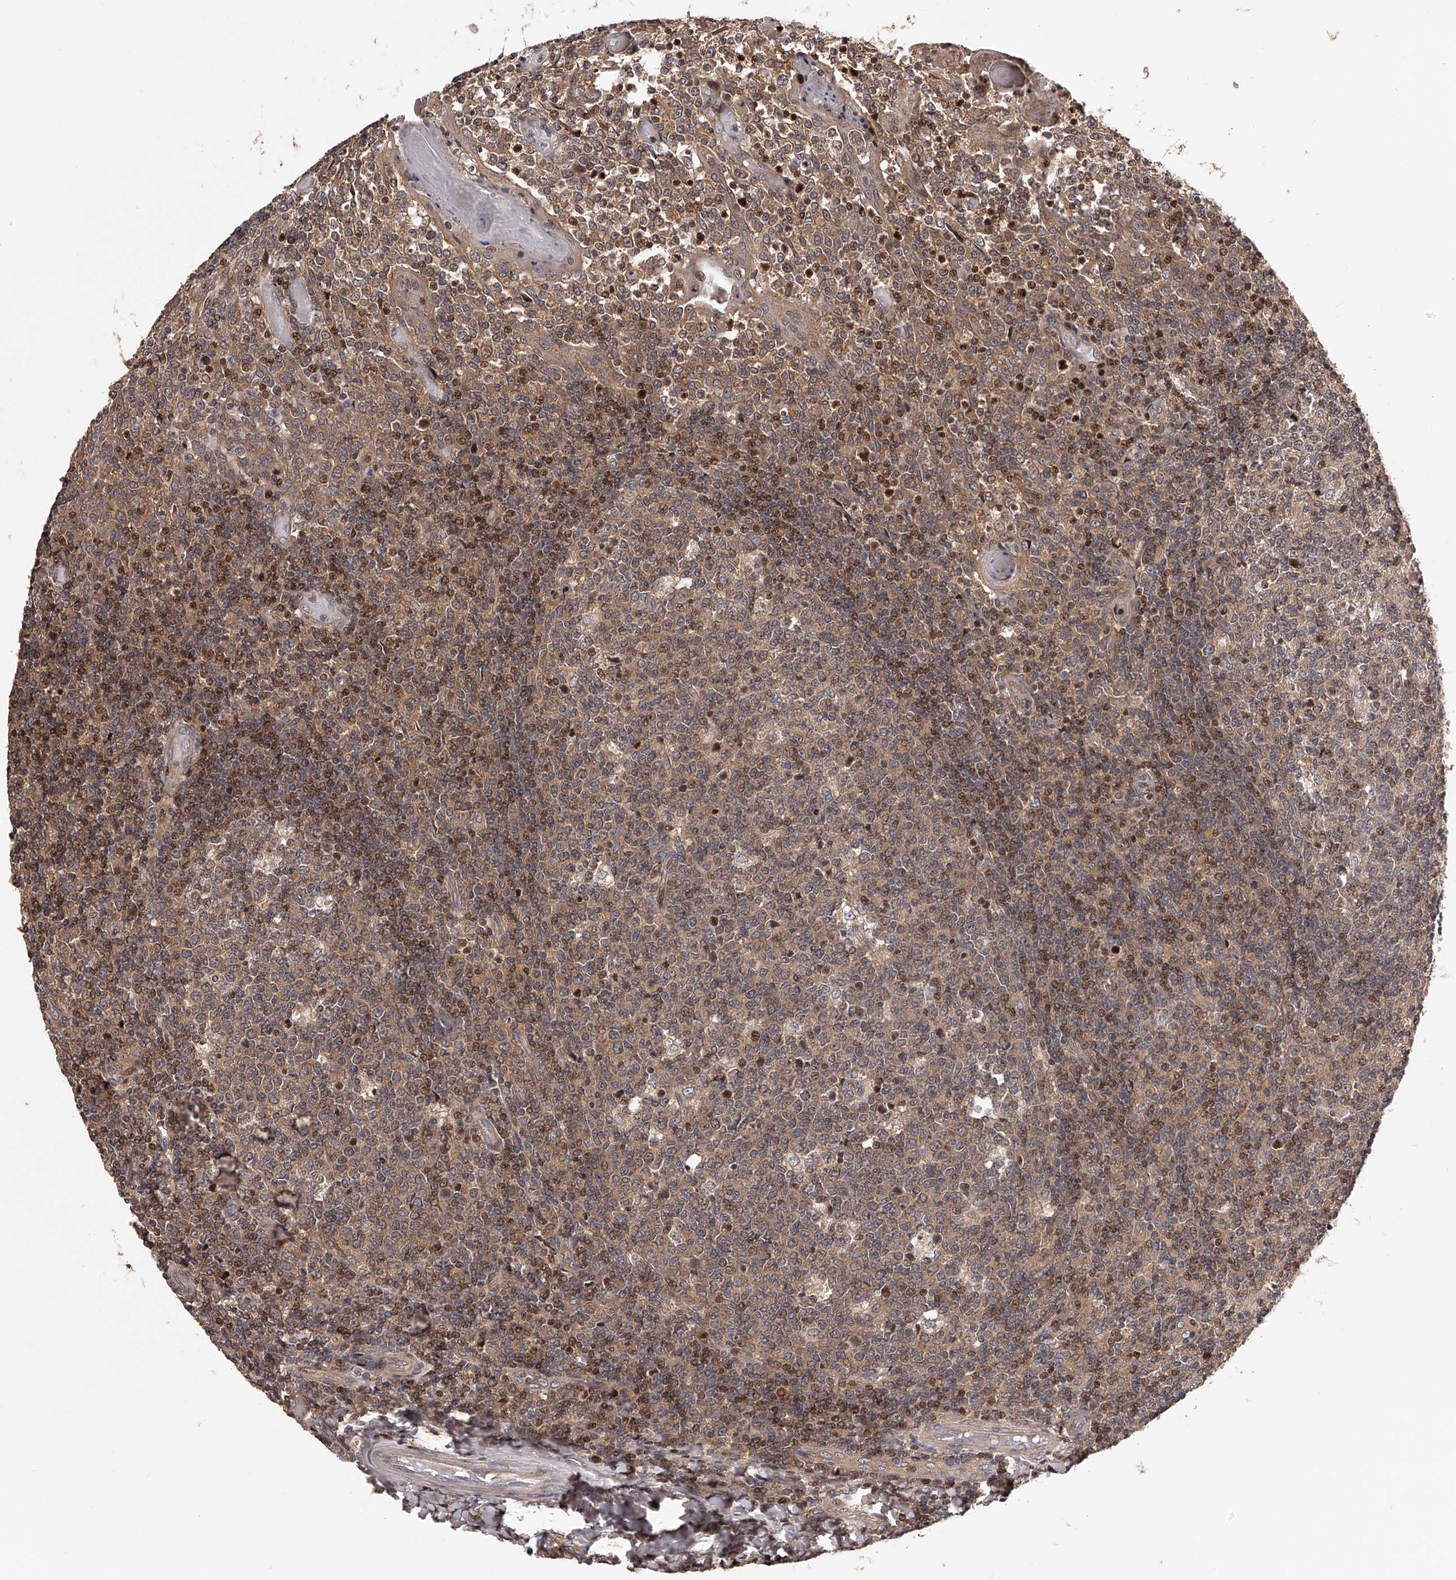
{"staining": {"intensity": "moderate", "quantity": "<25%", "location": "cytoplasmic/membranous,nuclear"}, "tissue": "tonsil", "cell_type": "Germinal center cells", "image_type": "normal", "snomed": [{"axis": "morphology", "description": "Normal tissue, NOS"}, {"axis": "topography", "description": "Tonsil"}], "caption": "Immunohistochemistry staining of benign tonsil, which shows low levels of moderate cytoplasmic/membranous,nuclear staining in approximately <25% of germinal center cells indicating moderate cytoplasmic/membranous,nuclear protein staining. The staining was performed using DAB (3,3'-diaminobenzidine) (brown) for protein detection and nuclei were counterstained in hematoxylin (blue).", "gene": "PFDN2", "patient": {"sex": "female", "age": 19}}